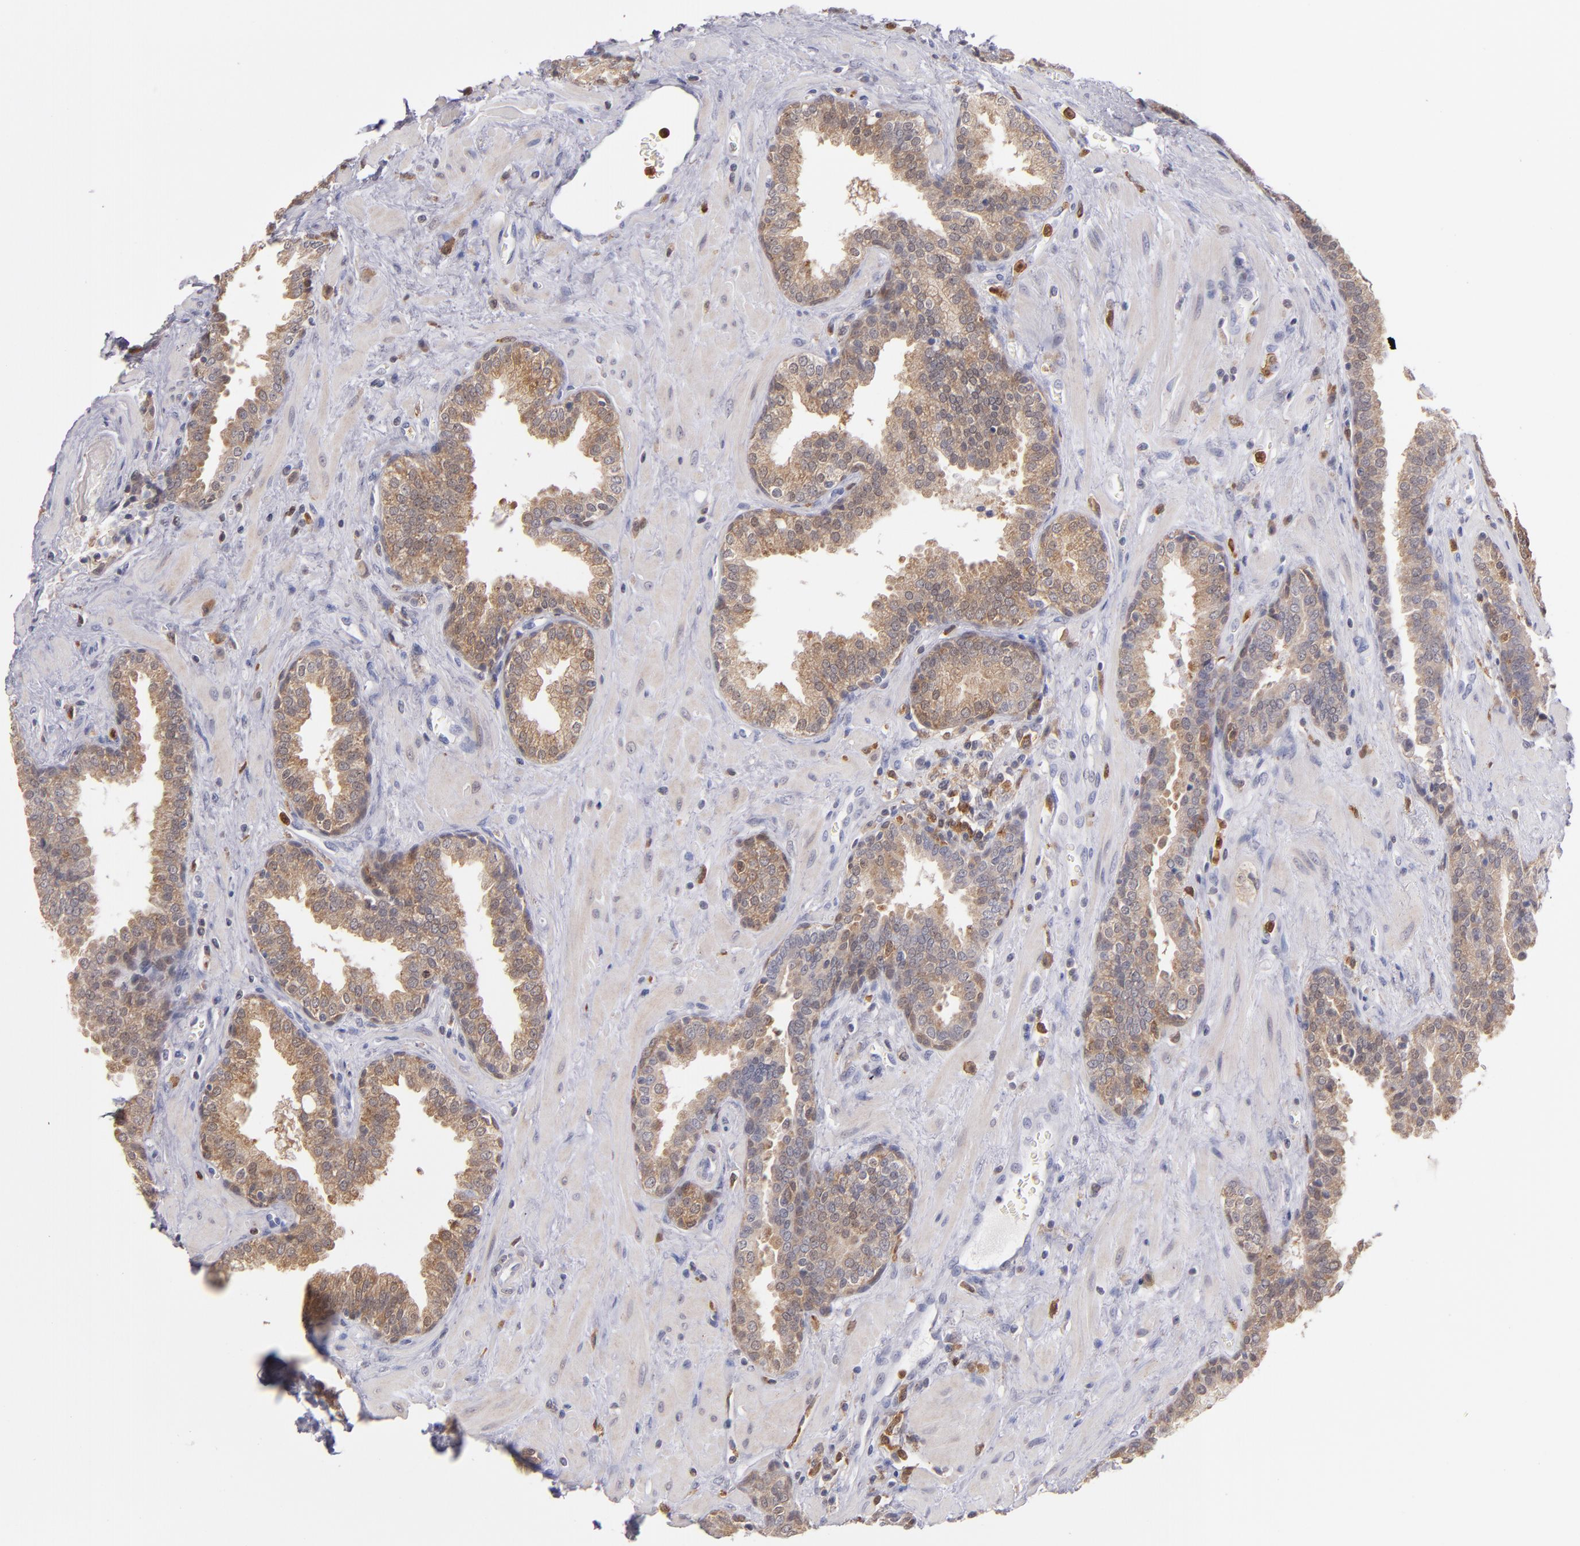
{"staining": {"intensity": "moderate", "quantity": ">75%", "location": "cytoplasmic/membranous"}, "tissue": "prostate", "cell_type": "Glandular cells", "image_type": "normal", "snomed": [{"axis": "morphology", "description": "Normal tissue, NOS"}, {"axis": "topography", "description": "Prostate"}], "caption": "Immunohistochemical staining of unremarkable prostate reveals medium levels of moderate cytoplasmic/membranous staining in about >75% of glandular cells.", "gene": "PRKCD", "patient": {"sex": "male", "age": 51}}